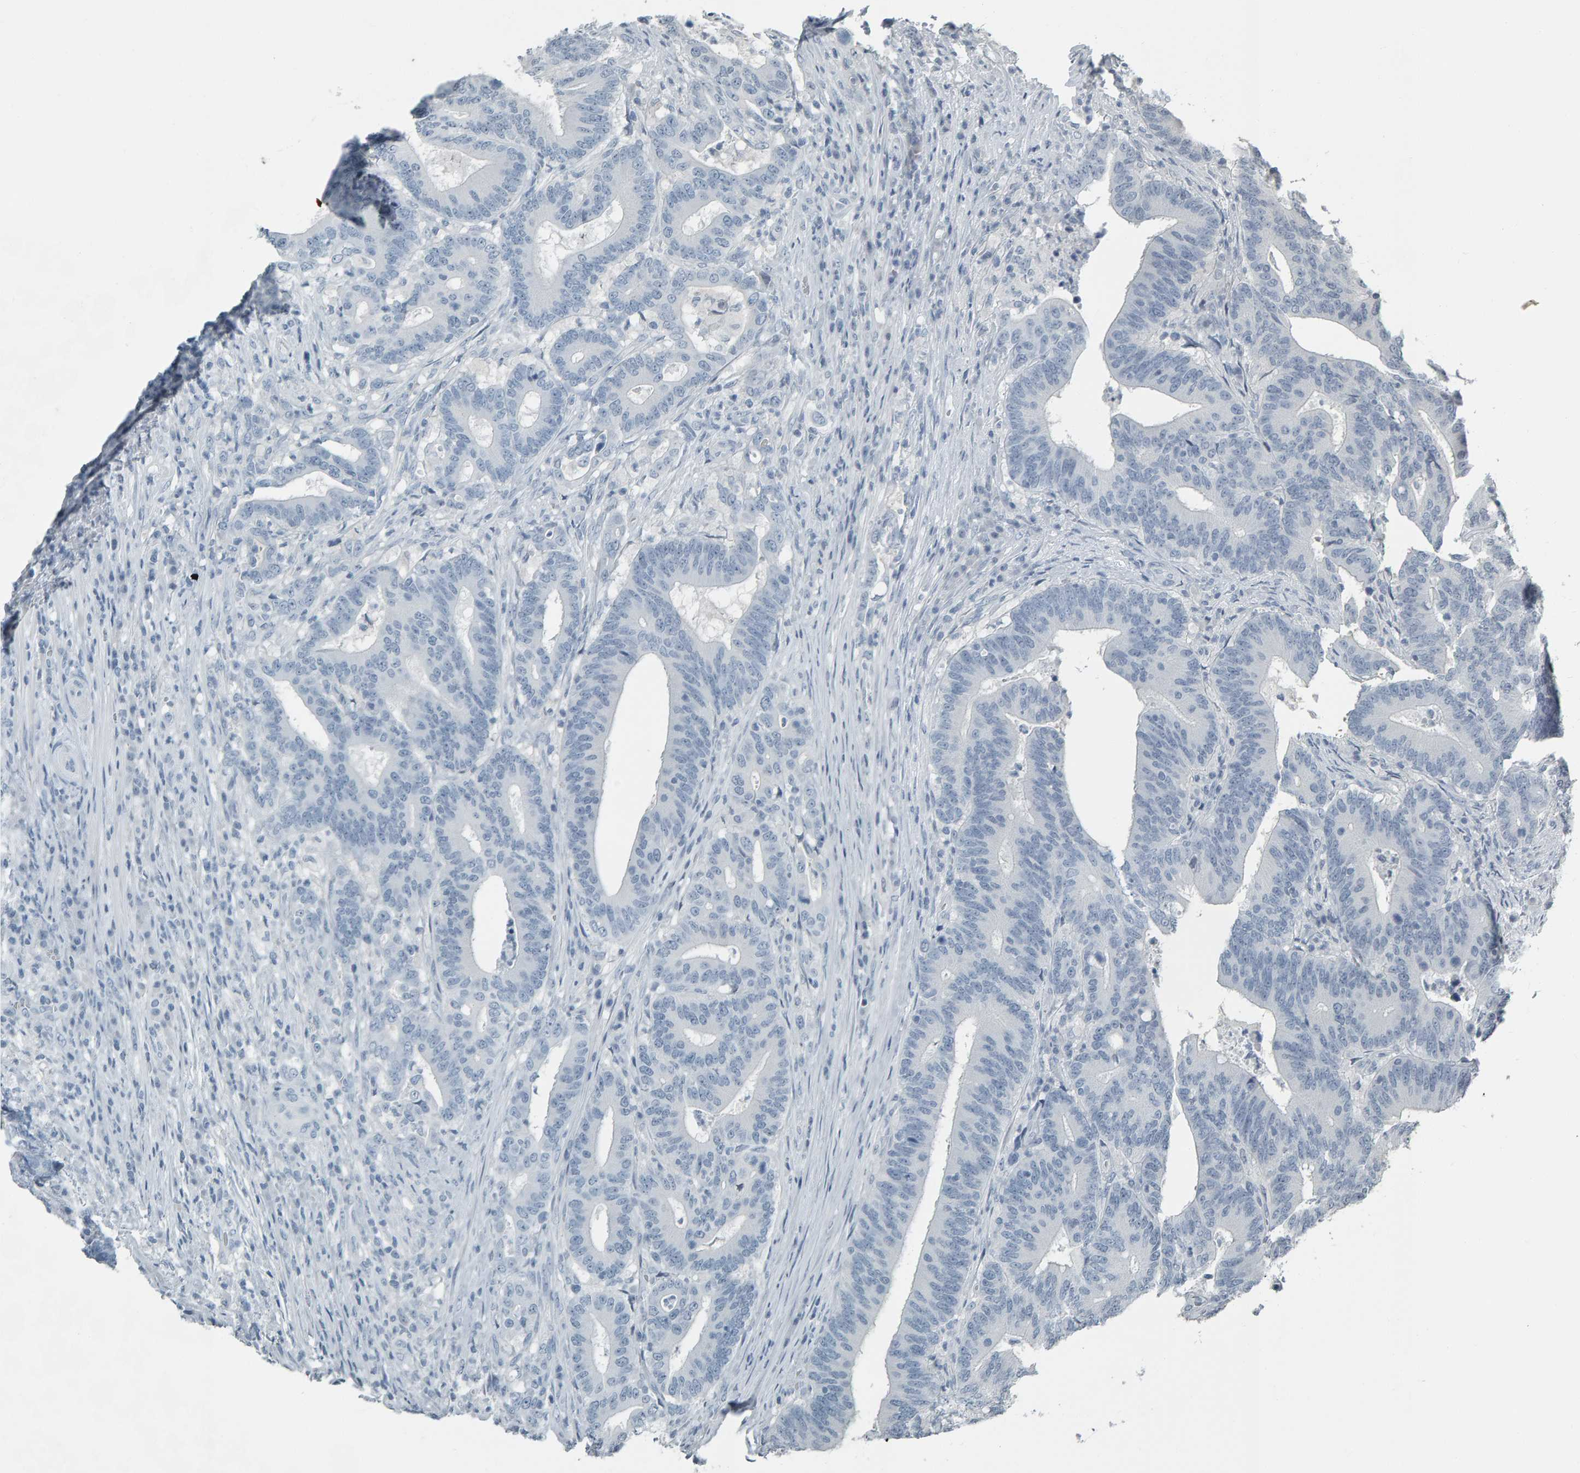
{"staining": {"intensity": "negative", "quantity": "none", "location": "none"}, "tissue": "colorectal cancer", "cell_type": "Tumor cells", "image_type": "cancer", "snomed": [{"axis": "morphology", "description": "Adenocarcinoma, NOS"}, {"axis": "topography", "description": "Colon"}], "caption": "Tumor cells are negative for brown protein staining in colorectal cancer.", "gene": "PYY", "patient": {"sex": "female", "age": 66}}